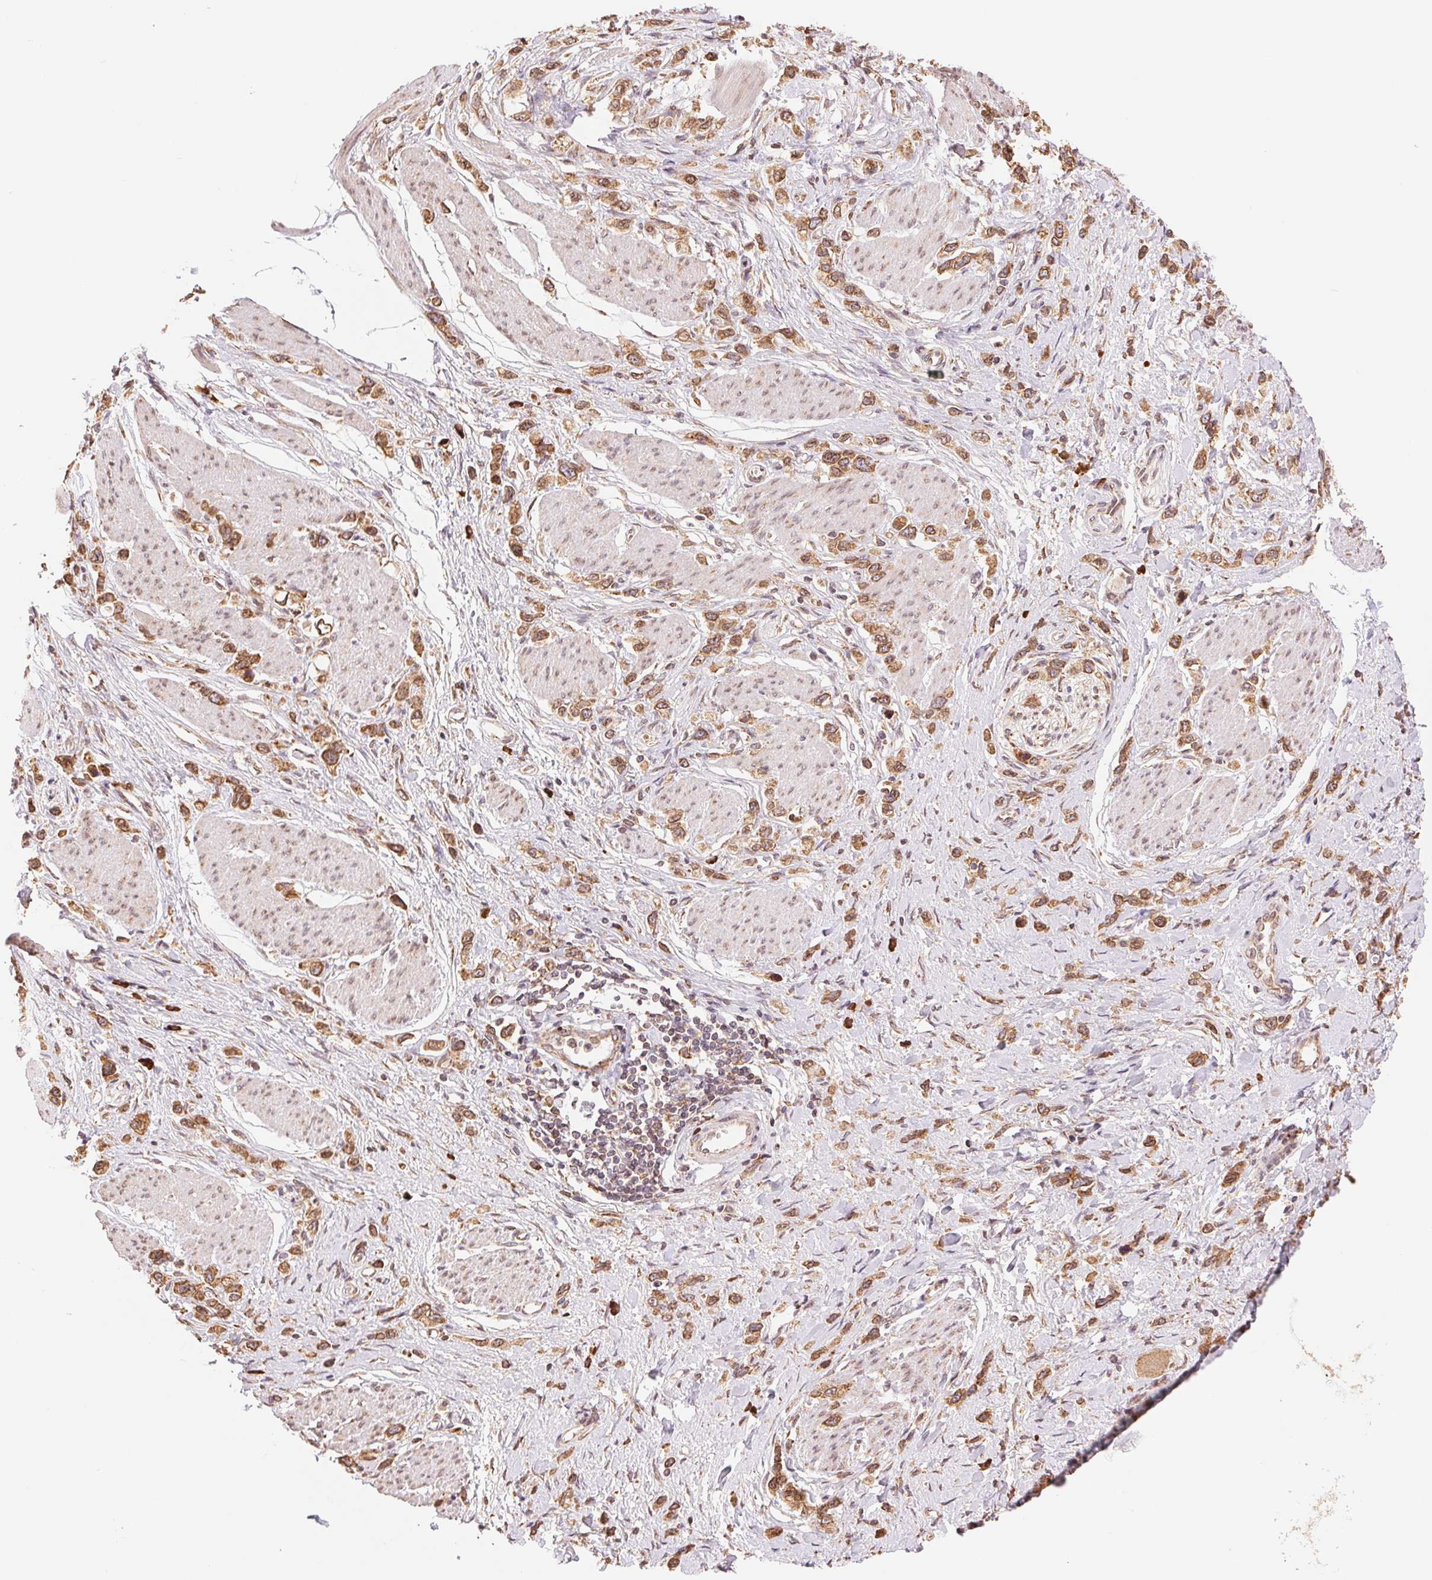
{"staining": {"intensity": "moderate", "quantity": ">75%", "location": "cytoplasmic/membranous"}, "tissue": "stomach cancer", "cell_type": "Tumor cells", "image_type": "cancer", "snomed": [{"axis": "morphology", "description": "Adenocarcinoma, NOS"}, {"axis": "topography", "description": "Stomach"}], "caption": "A high-resolution image shows IHC staining of stomach adenocarcinoma, which exhibits moderate cytoplasmic/membranous positivity in about >75% of tumor cells.", "gene": "RPN1", "patient": {"sex": "female", "age": 65}}